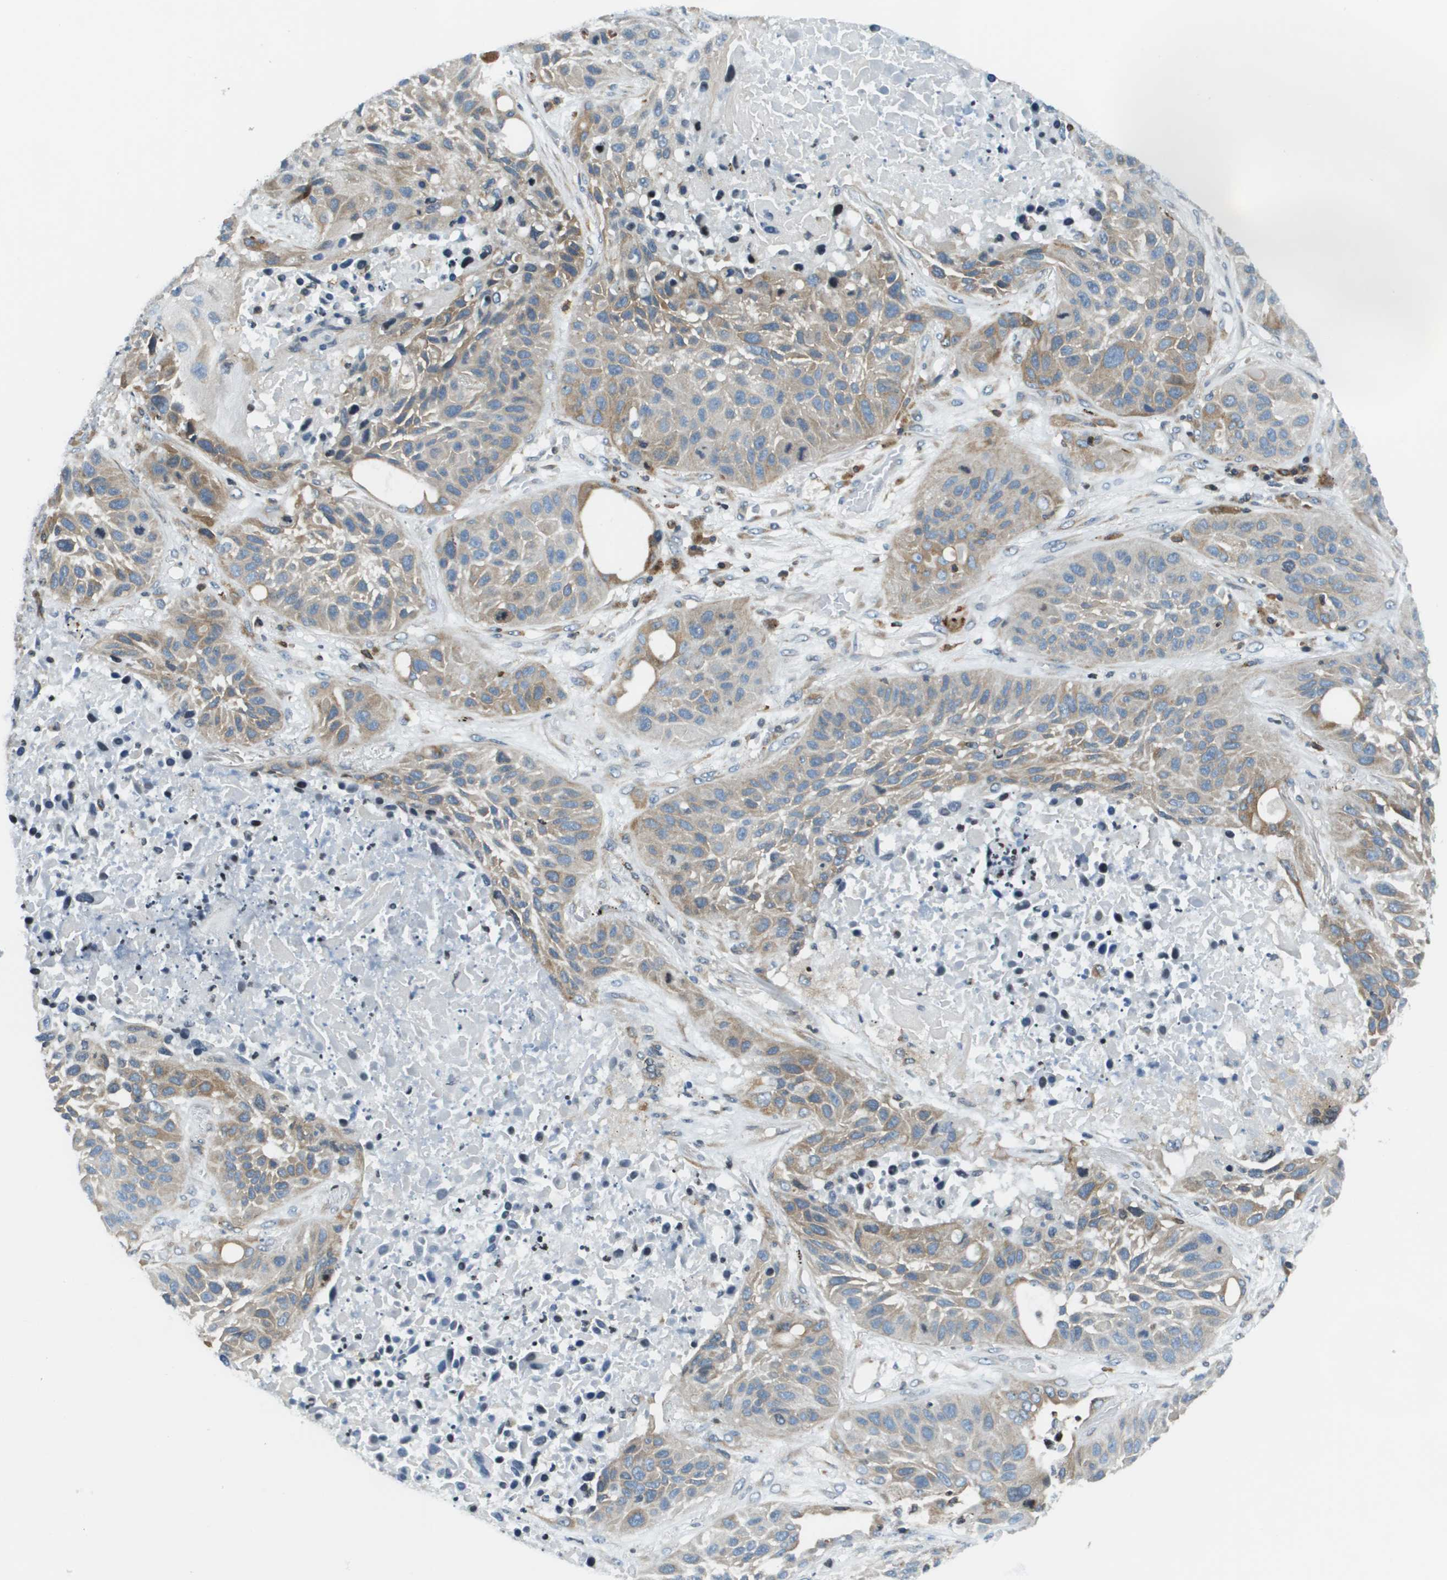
{"staining": {"intensity": "weak", "quantity": "25%-75%", "location": "cytoplasmic/membranous"}, "tissue": "lung cancer", "cell_type": "Tumor cells", "image_type": "cancer", "snomed": [{"axis": "morphology", "description": "Squamous cell carcinoma, NOS"}, {"axis": "topography", "description": "Lung"}], "caption": "A low amount of weak cytoplasmic/membranous staining is identified in approximately 25%-75% of tumor cells in squamous cell carcinoma (lung) tissue.", "gene": "ESYT1", "patient": {"sex": "male", "age": 57}}